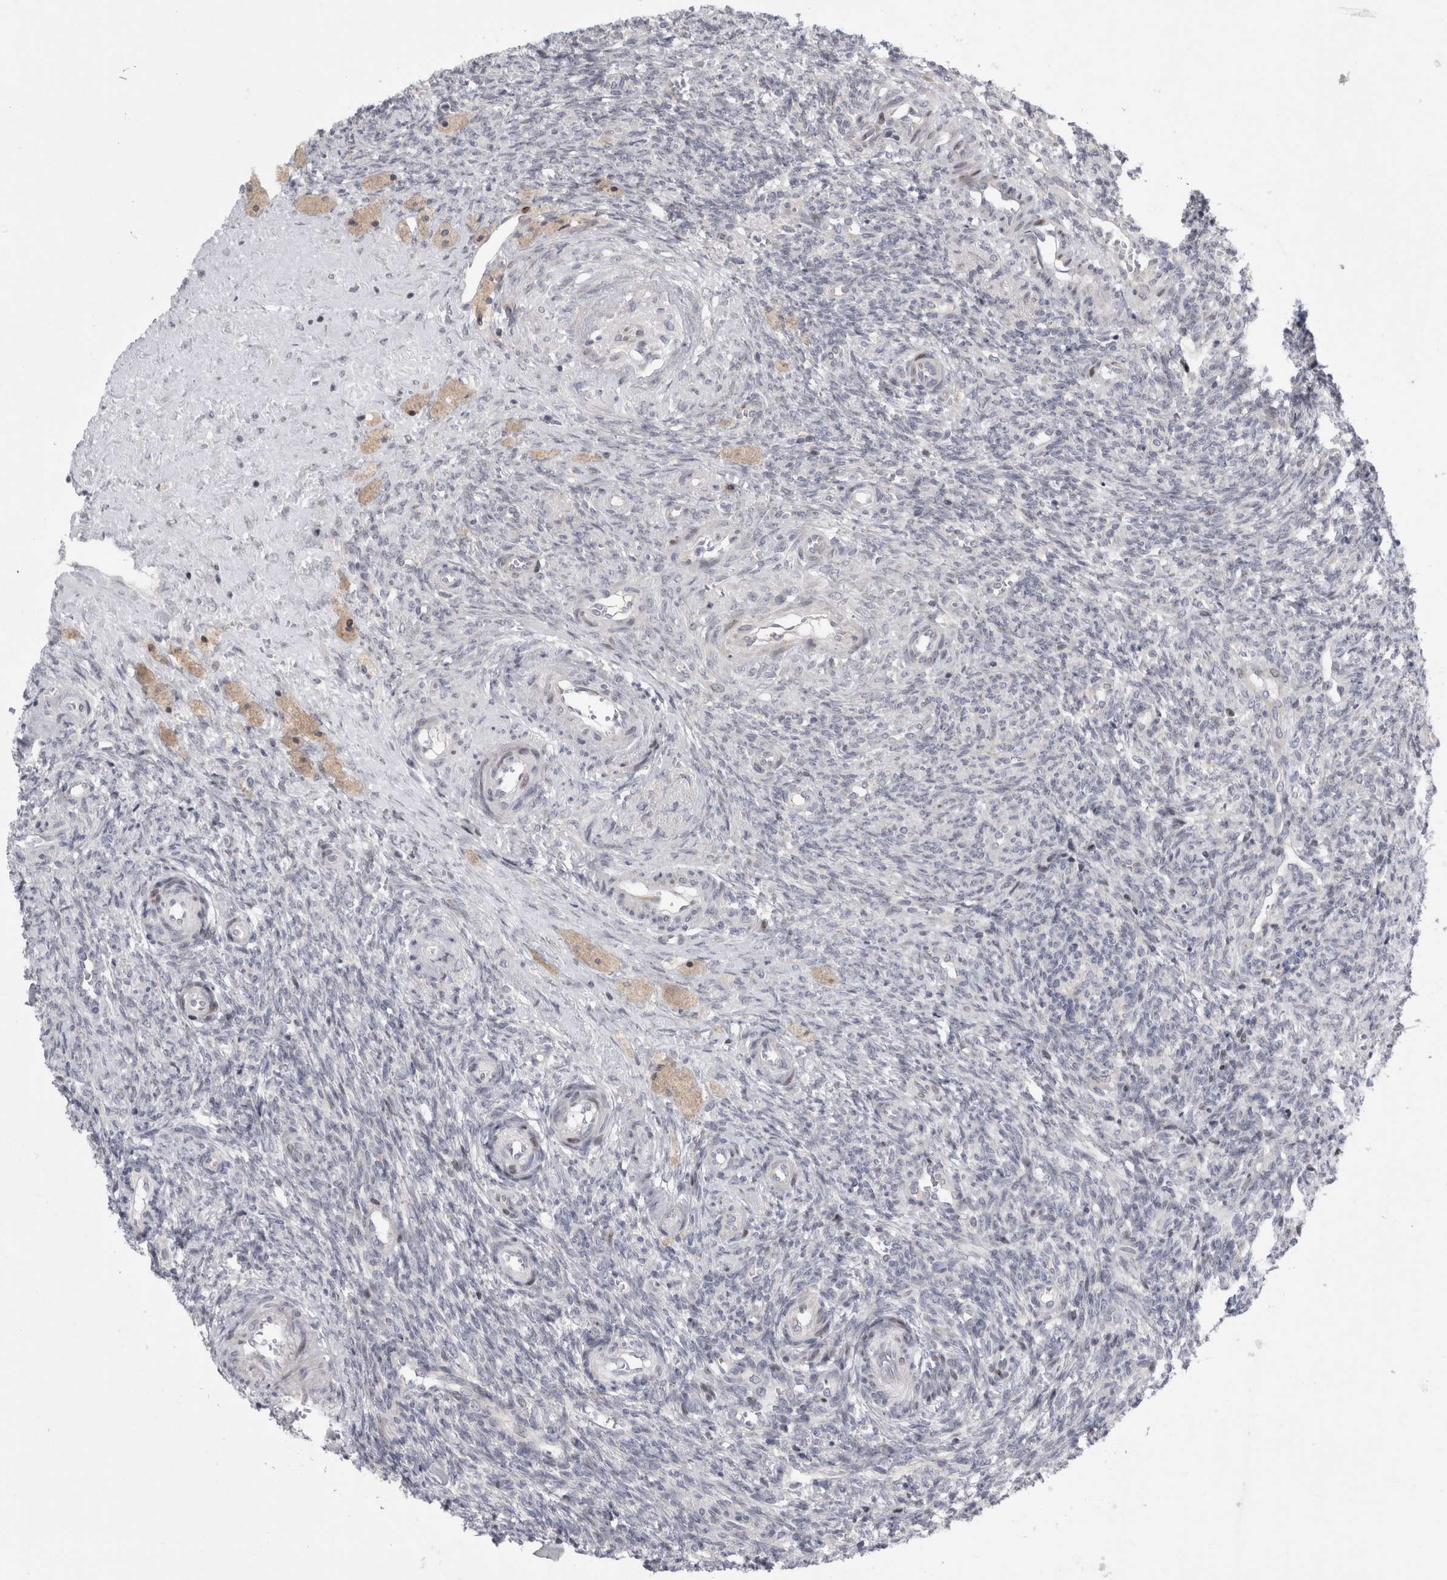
{"staining": {"intensity": "weak", "quantity": "<25%", "location": "cytoplasmic/membranous"}, "tissue": "ovary", "cell_type": "Follicle cells", "image_type": "normal", "snomed": [{"axis": "morphology", "description": "Normal tissue, NOS"}, {"axis": "topography", "description": "Ovary"}], "caption": "High power microscopy histopathology image of an immunohistochemistry (IHC) photomicrograph of unremarkable ovary, revealing no significant staining in follicle cells.", "gene": "UTP25", "patient": {"sex": "female", "age": 41}}